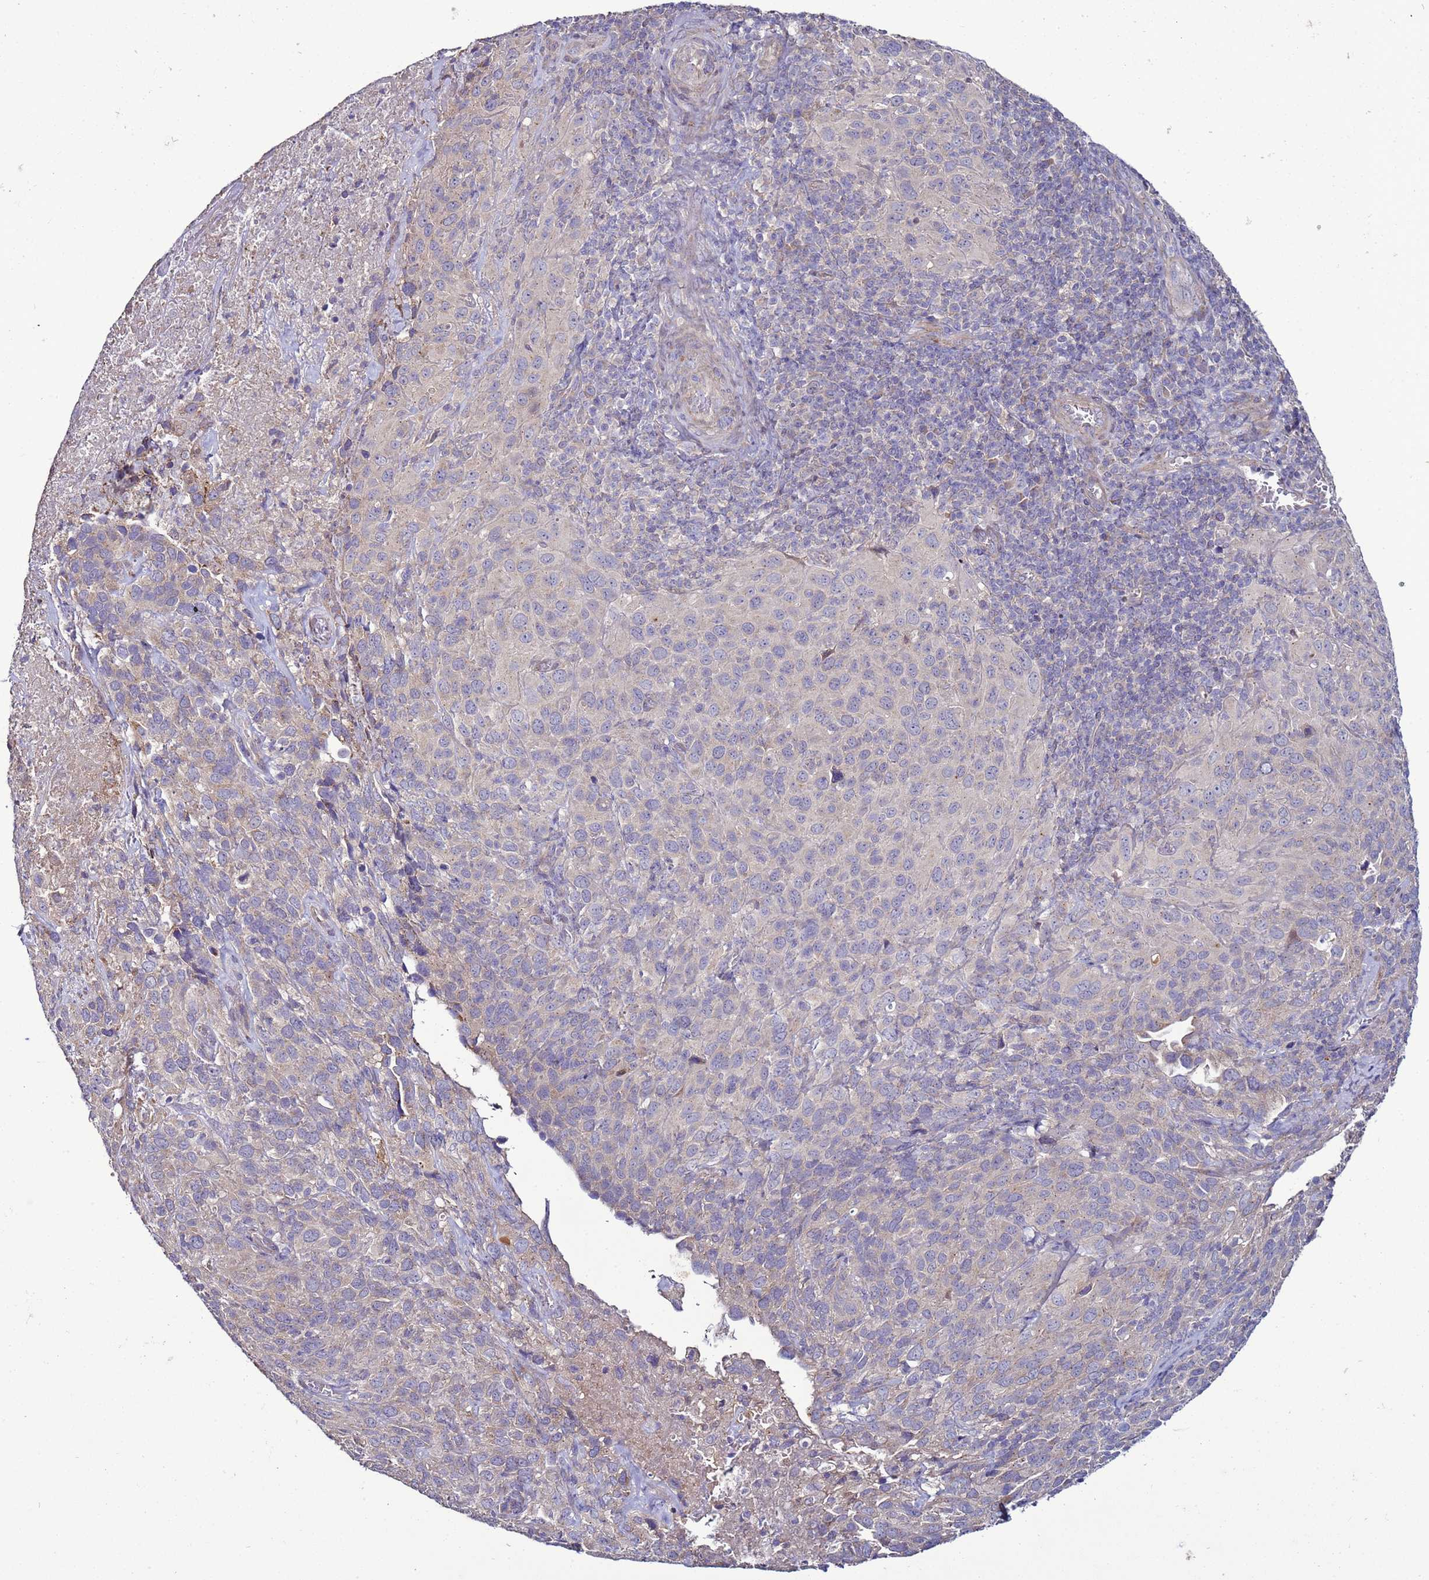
{"staining": {"intensity": "weak", "quantity": "25%-75%", "location": "cytoplasmic/membranous"}, "tissue": "cervical cancer", "cell_type": "Tumor cells", "image_type": "cancer", "snomed": [{"axis": "morphology", "description": "Squamous cell carcinoma, NOS"}, {"axis": "topography", "description": "Cervix"}], "caption": "Squamous cell carcinoma (cervical) tissue exhibits weak cytoplasmic/membranous expression in about 25%-75% of tumor cells", "gene": "RABL2B", "patient": {"sex": "female", "age": 51}}